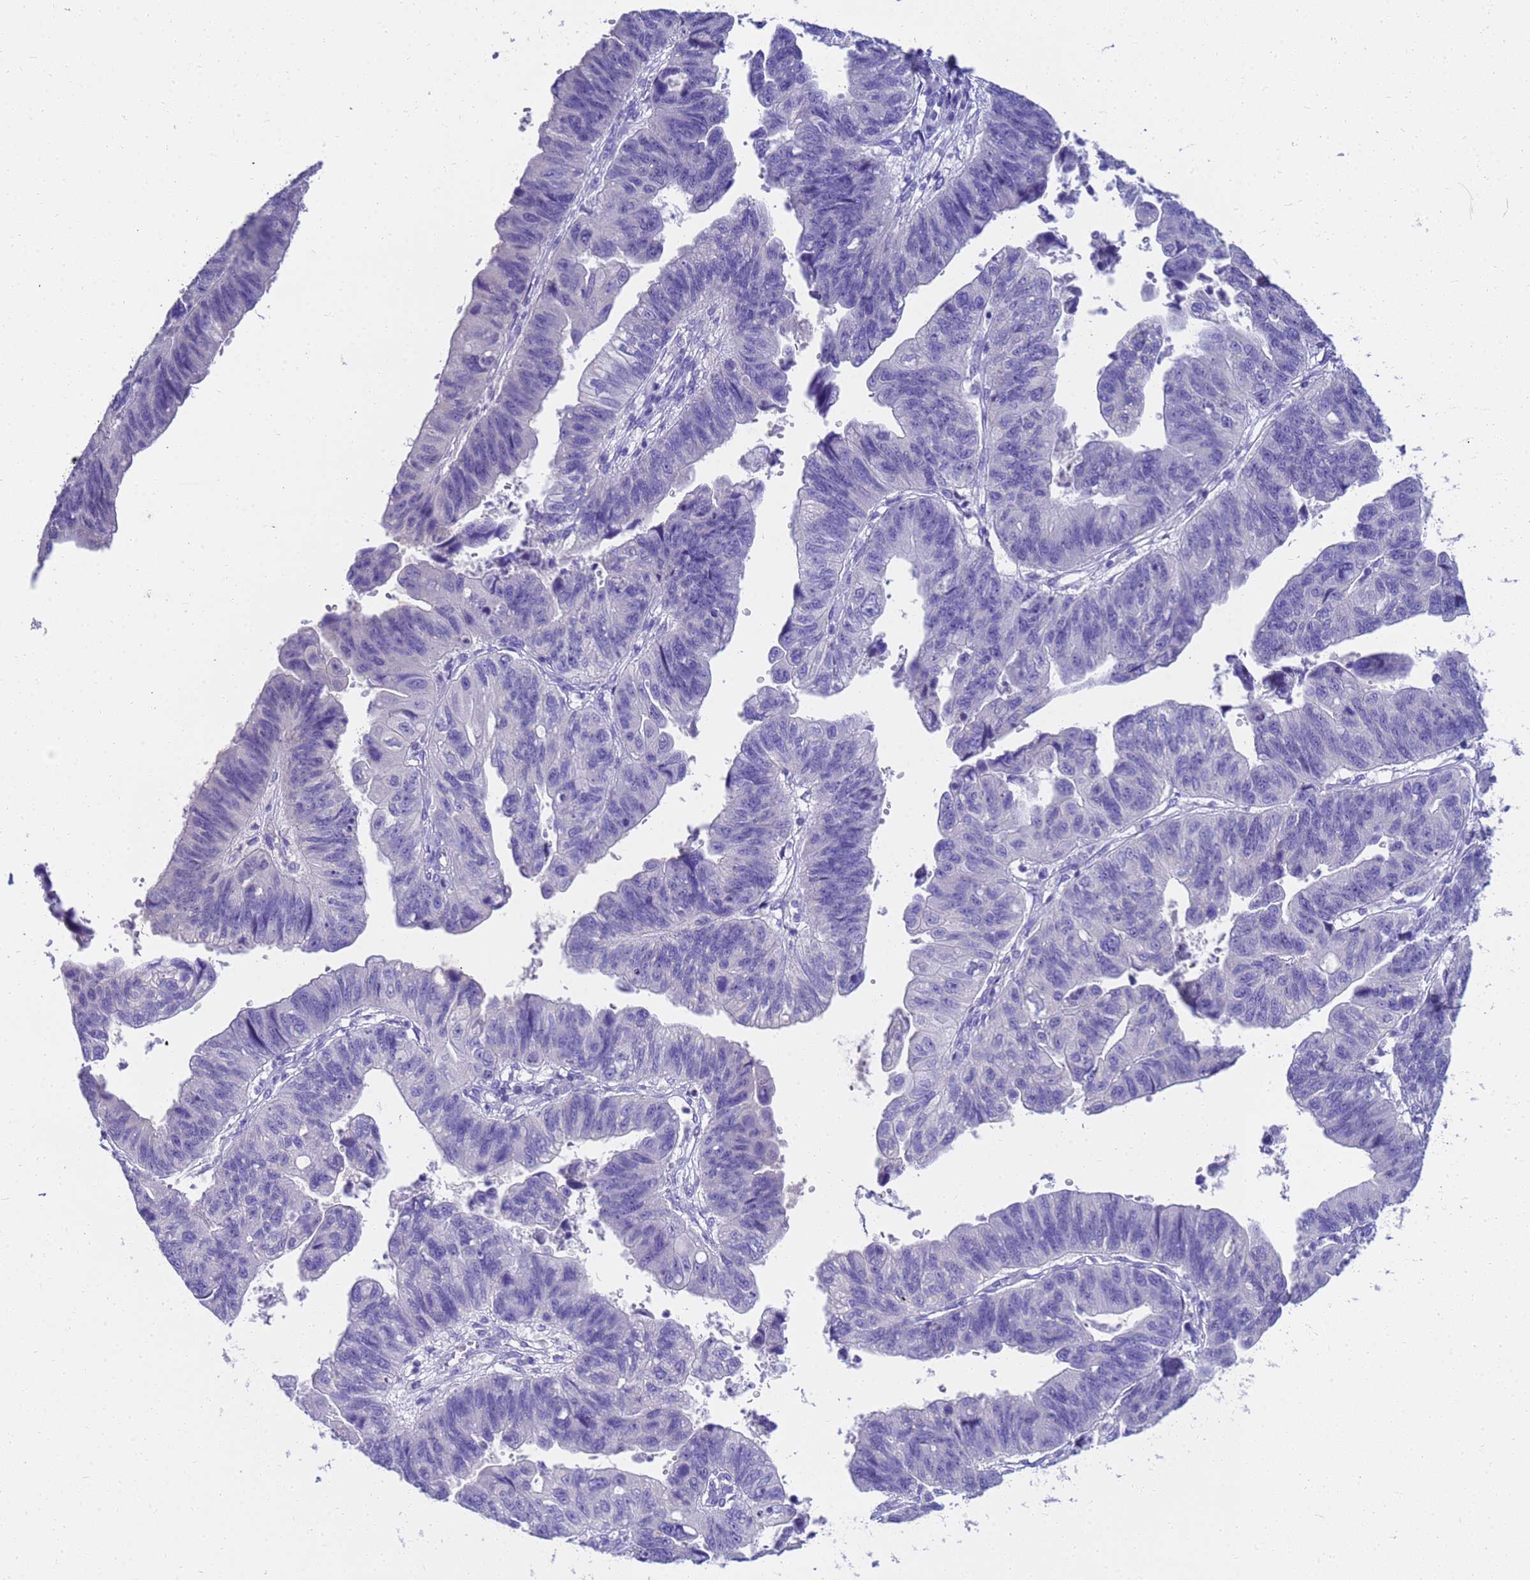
{"staining": {"intensity": "negative", "quantity": "none", "location": "none"}, "tissue": "stomach cancer", "cell_type": "Tumor cells", "image_type": "cancer", "snomed": [{"axis": "morphology", "description": "Adenocarcinoma, NOS"}, {"axis": "topography", "description": "Stomach"}], "caption": "There is no significant expression in tumor cells of stomach cancer. (DAB (3,3'-diaminobenzidine) IHC visualized using brightfield microscopy, high magnification).", "gene": "MS4A13", "patient": {"sex": "male", "age": 59}}